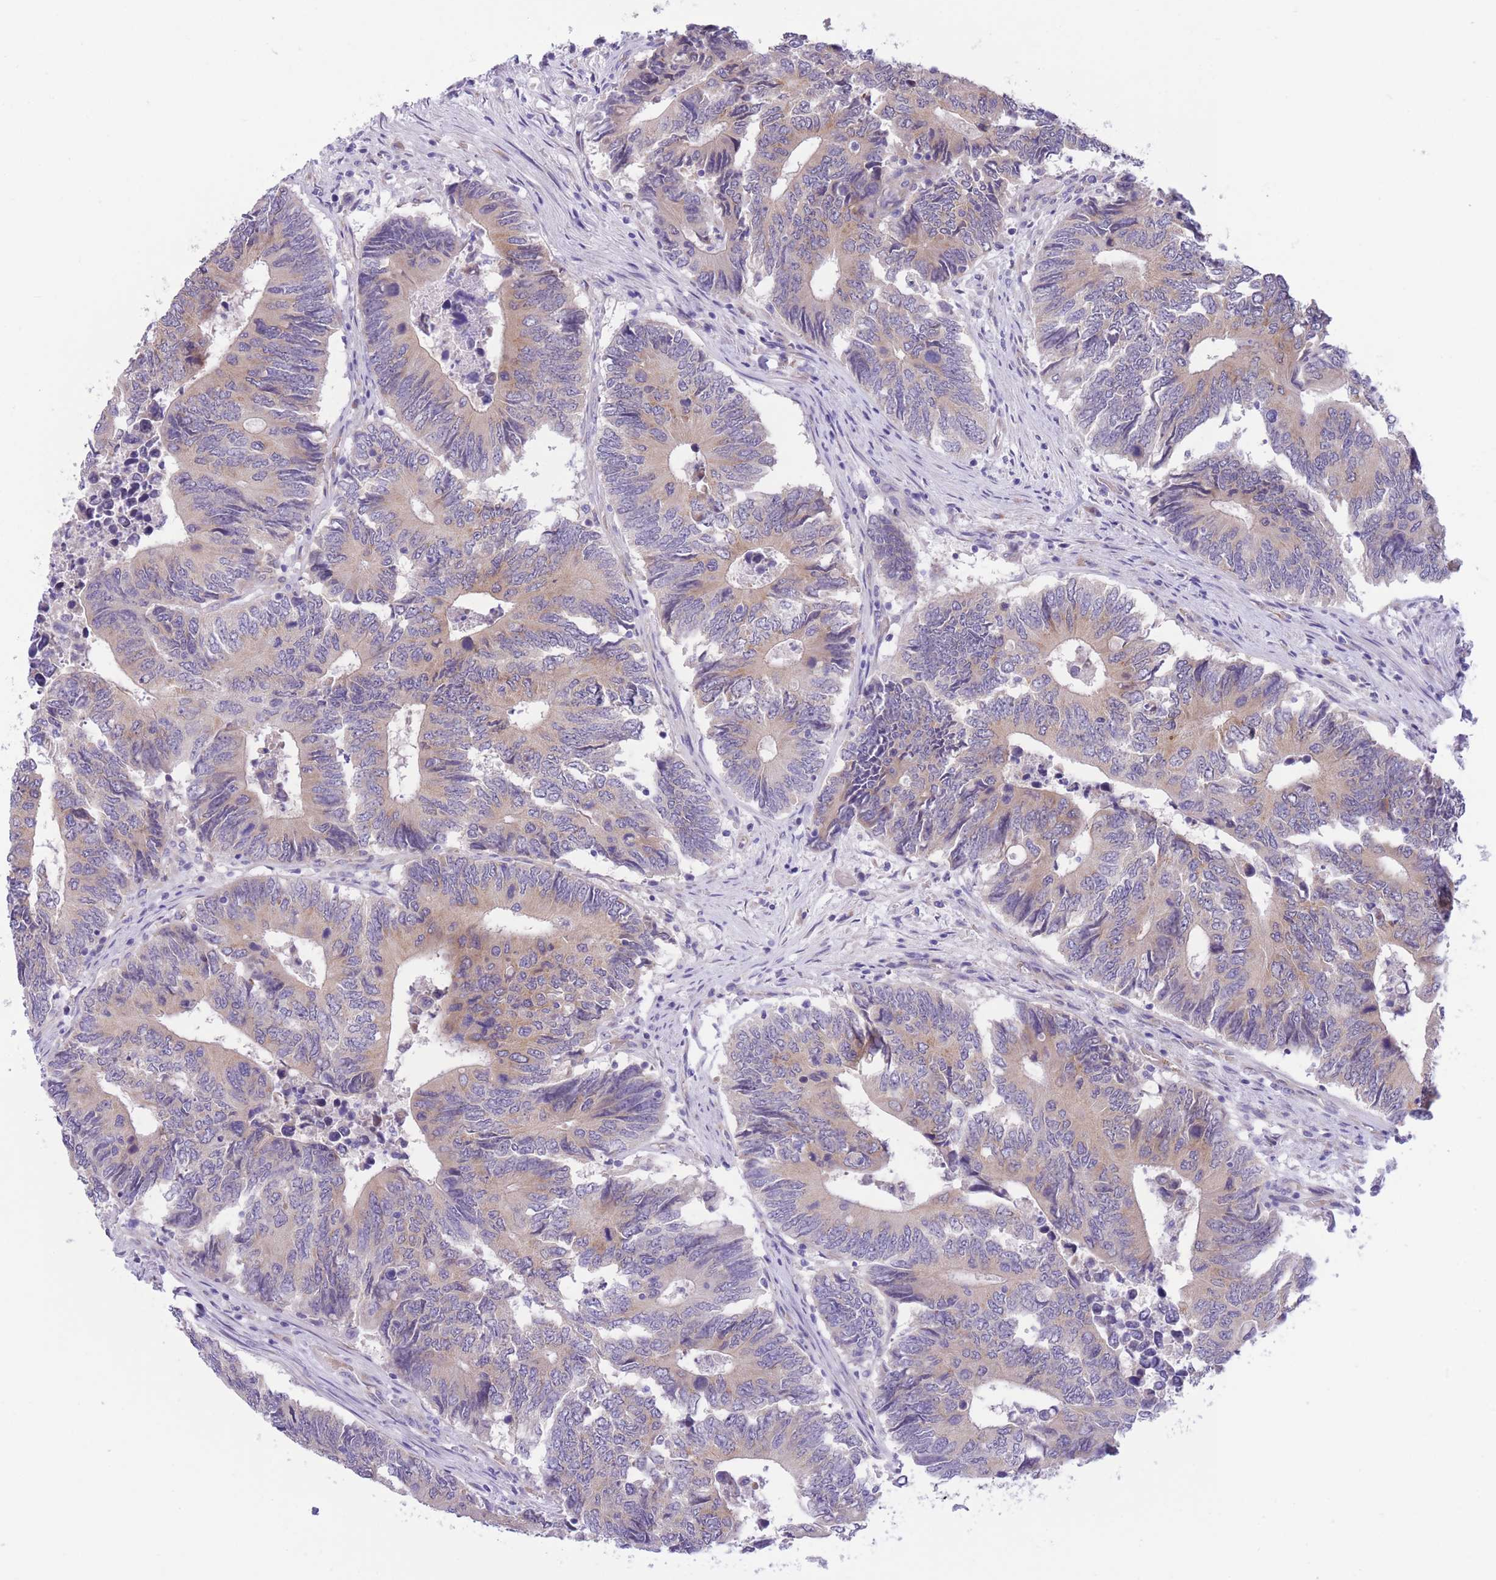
{"staining": {"intensity": "weak", "quantity": "25%-75%", "location": "cytoplasmic/membranous"}, "tissue": "colorectal cancer", "cell_type": "Tumor cells", "image_type": "cancer", "snomed": [{"axis": "morphology", "description": "Adenocarcinoma, NOS"}, {"axis": "topography", "description": "Colon"}], "caption": "There is low levels of weak cytoplasmic/membranous positivity in tumor cells of adenocarcinoma (colorectal), as demonstrated by immunohistochemical staining (brown color).", "gene": "WWOX", "patient": {"sex": "male", "age": 87}}